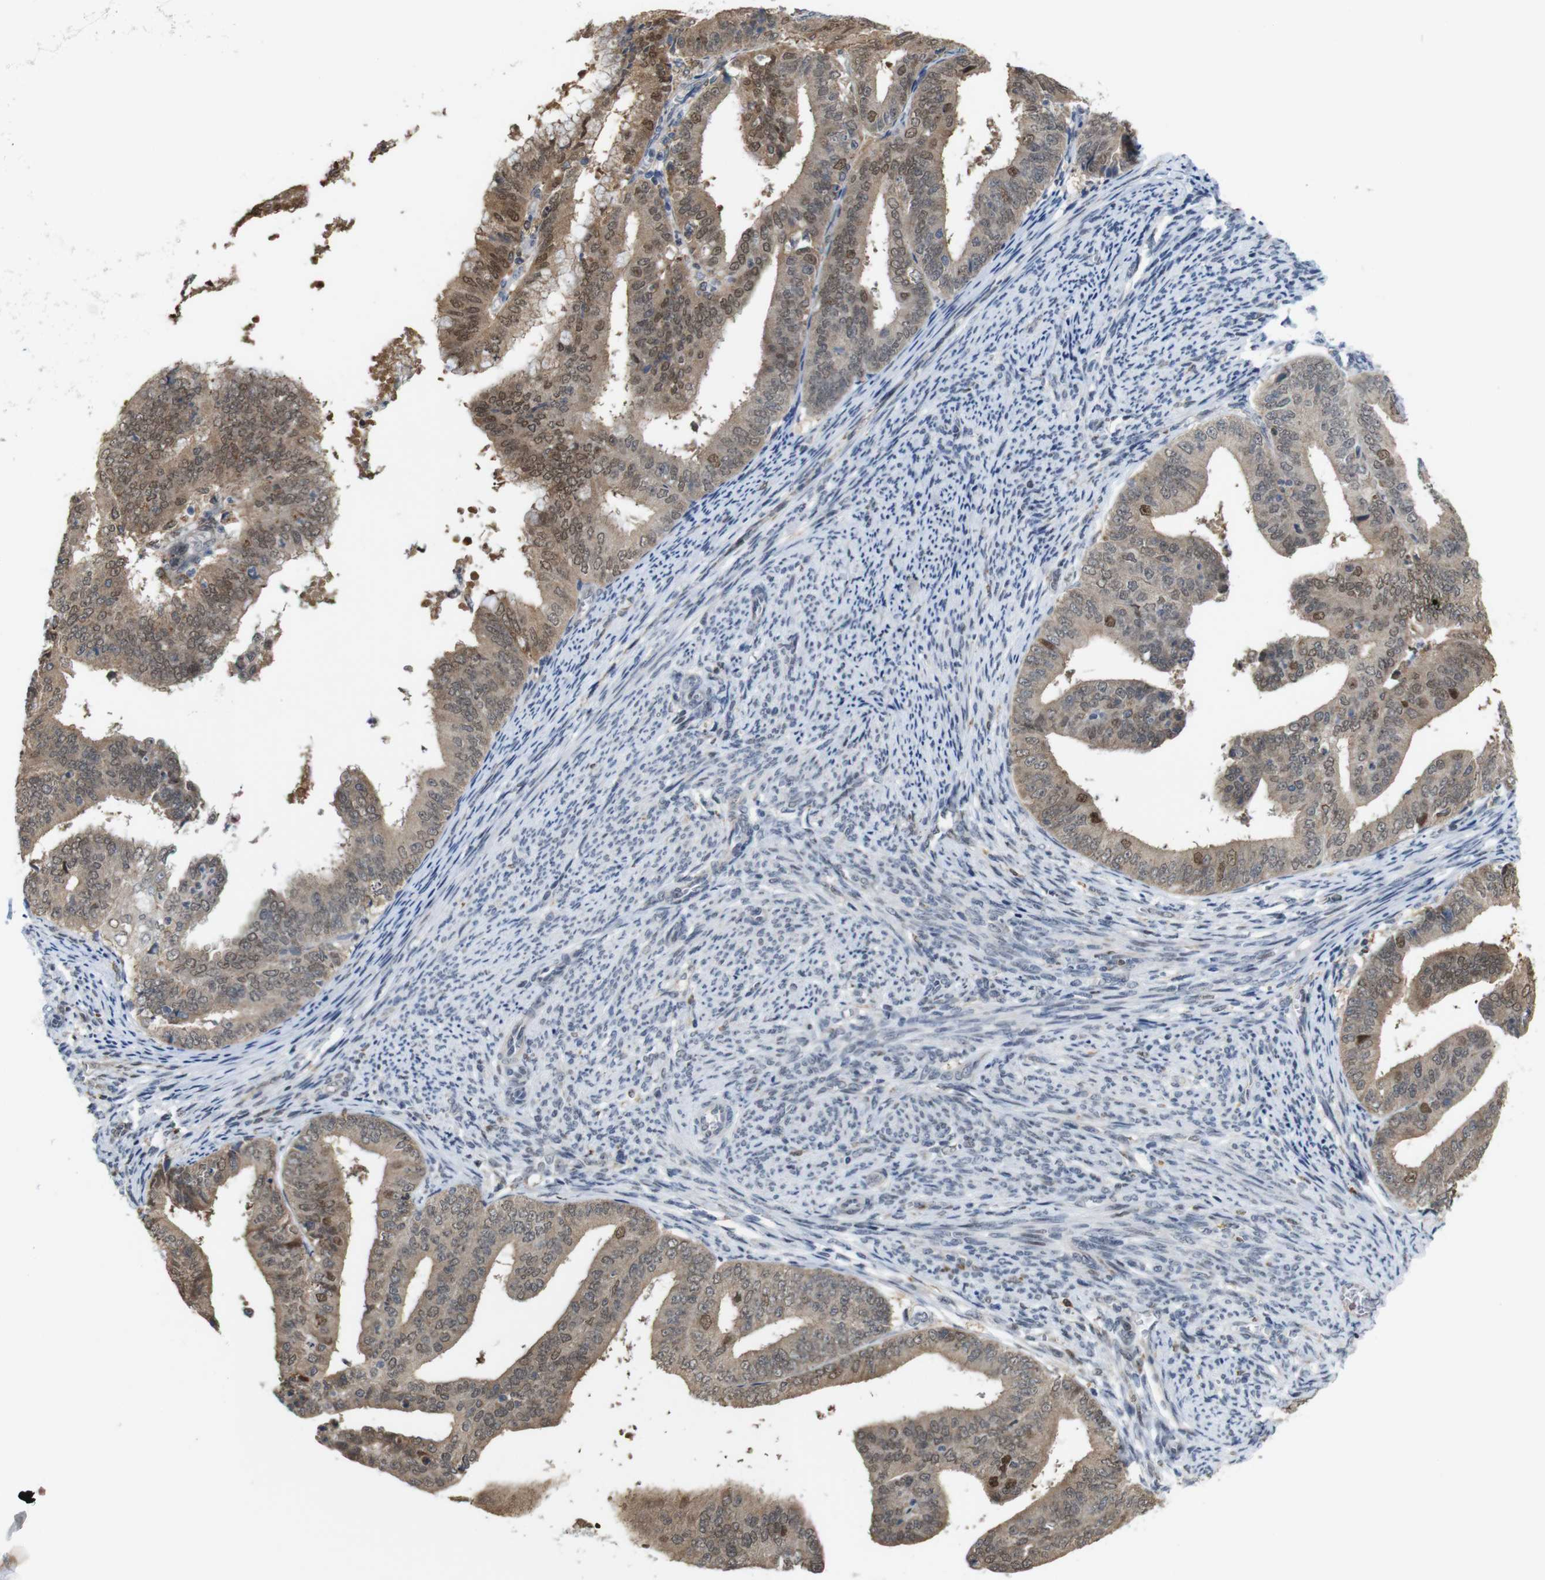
{"staining": {"intensity": "moderate", "quantity": ">75%", "location": "cytoplasmic/membranous,nuclear"}, "tissue": "endometrial cancer", "cell_type": "Tumor cells", "image_type": "cancer", "snomed": [{"axis": "morphology", "description": "Adenocarcinoma, NOS"}, {"axis": "topography", "description": "Endometrium"}], "caption": "IHC micrograph of endometrial cancer (adenocarcinoma) stained for a protein (brown), which displays medium levels of moderate cytoplasmic/membranous and nuclear positivity in approximately >75% of tumor cells.", "gene": "PNMA8A", "patient": {"sex": "female", "age": 63}}